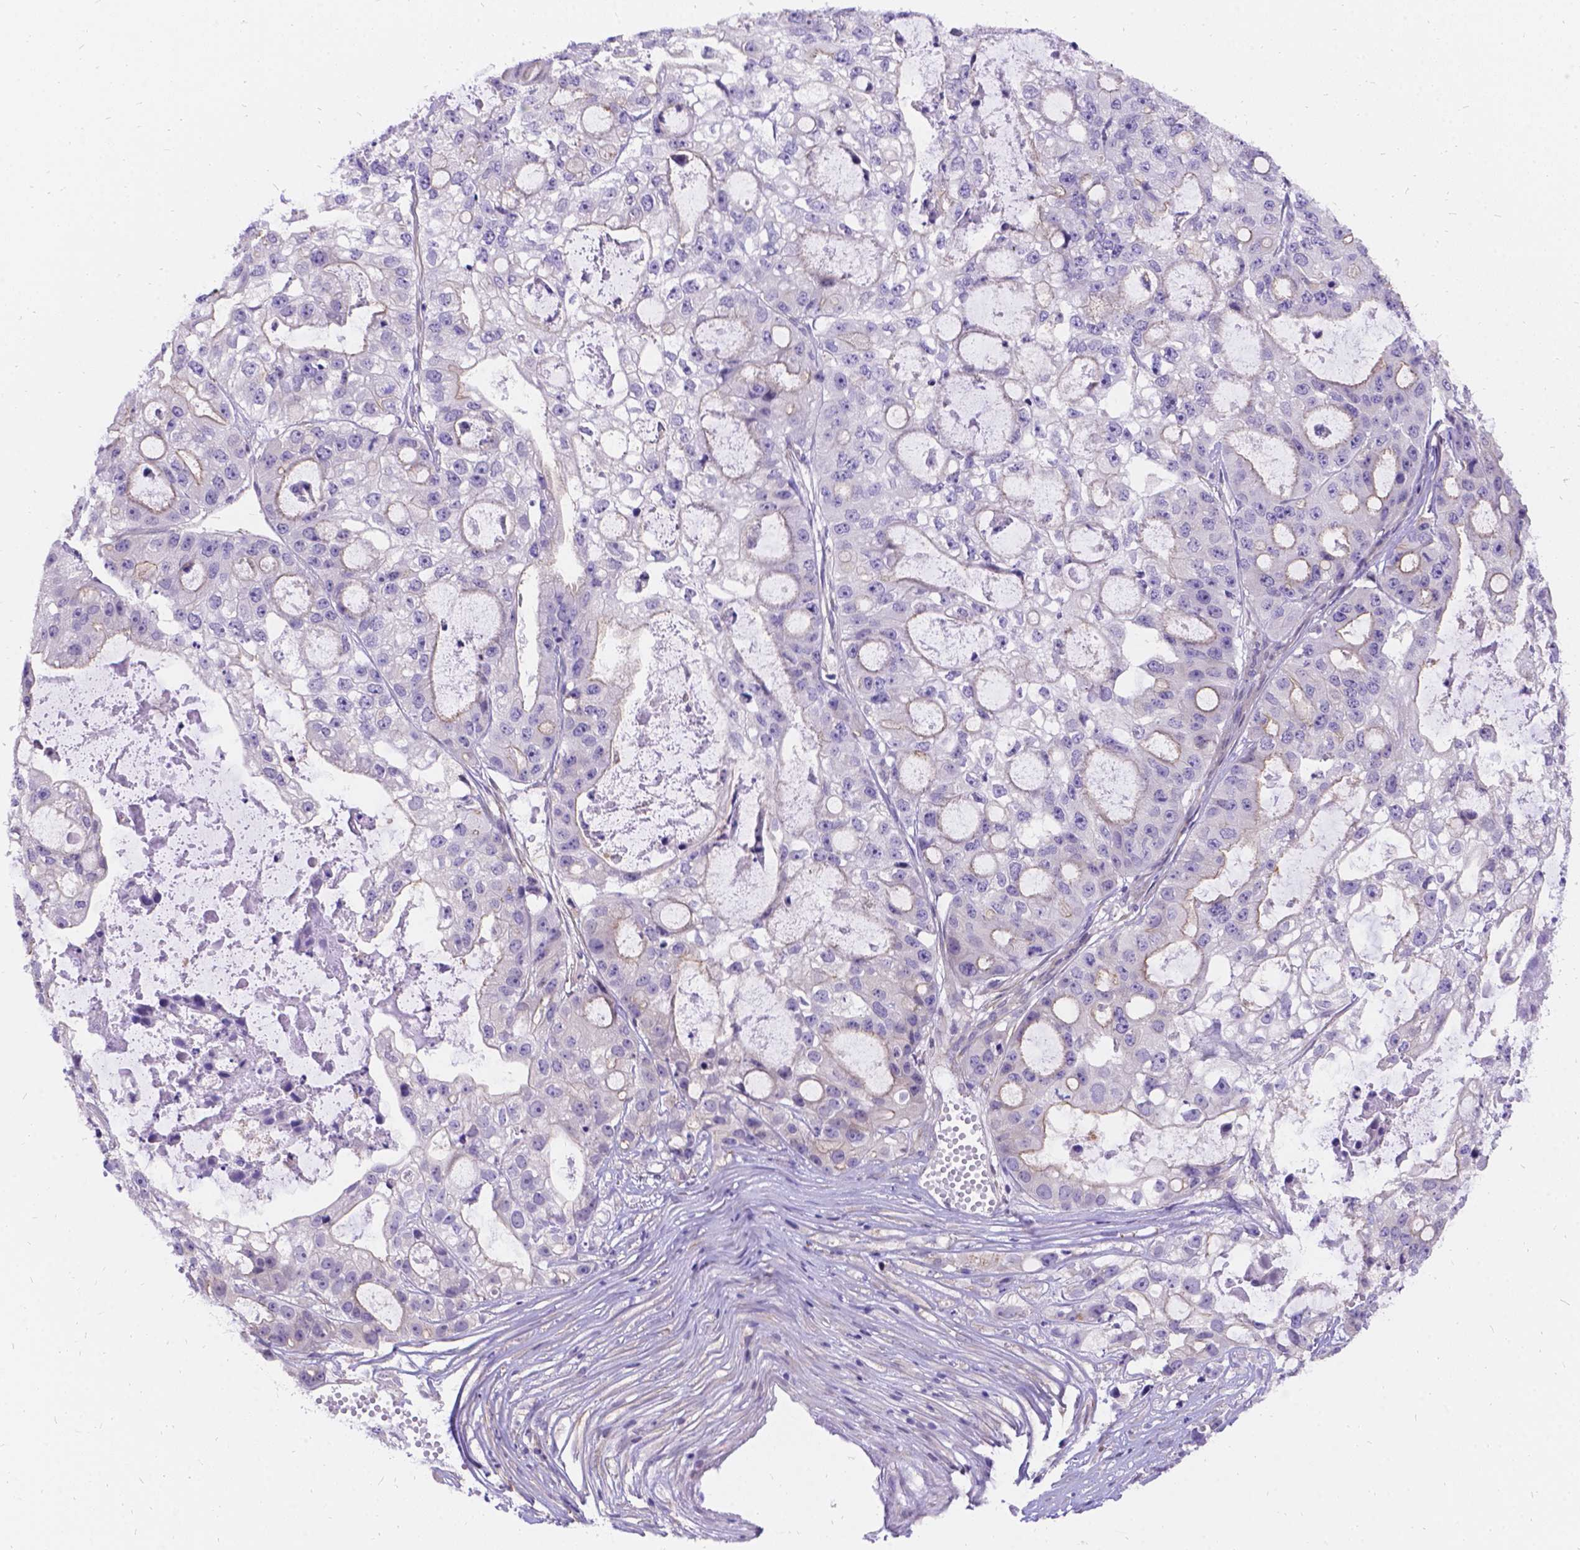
{"staining": {"intensity": "negative", "quantity": "none", "location": "none"}, "tissue": "ovarian cancer", "cell_type": "Tumor cells", "image_type": "cancer", "snomed": [{"axis": "morphology", "description": "Cystadenocarcinoma, serous, NOS"}, {"axis": "topography", "description": "Ovary"}], "caption": "There is no significant staining in tumor cells of ovarian cancer. The staining was performed using DAB (3,3'-diaminobenzidine) to visualize the protein expression in brown, while the nuclei were stained in blue with hematoxylin (Magnification: 20x).", "gene": "PALS1", "patient": {"sex": "female", "age": 56}}